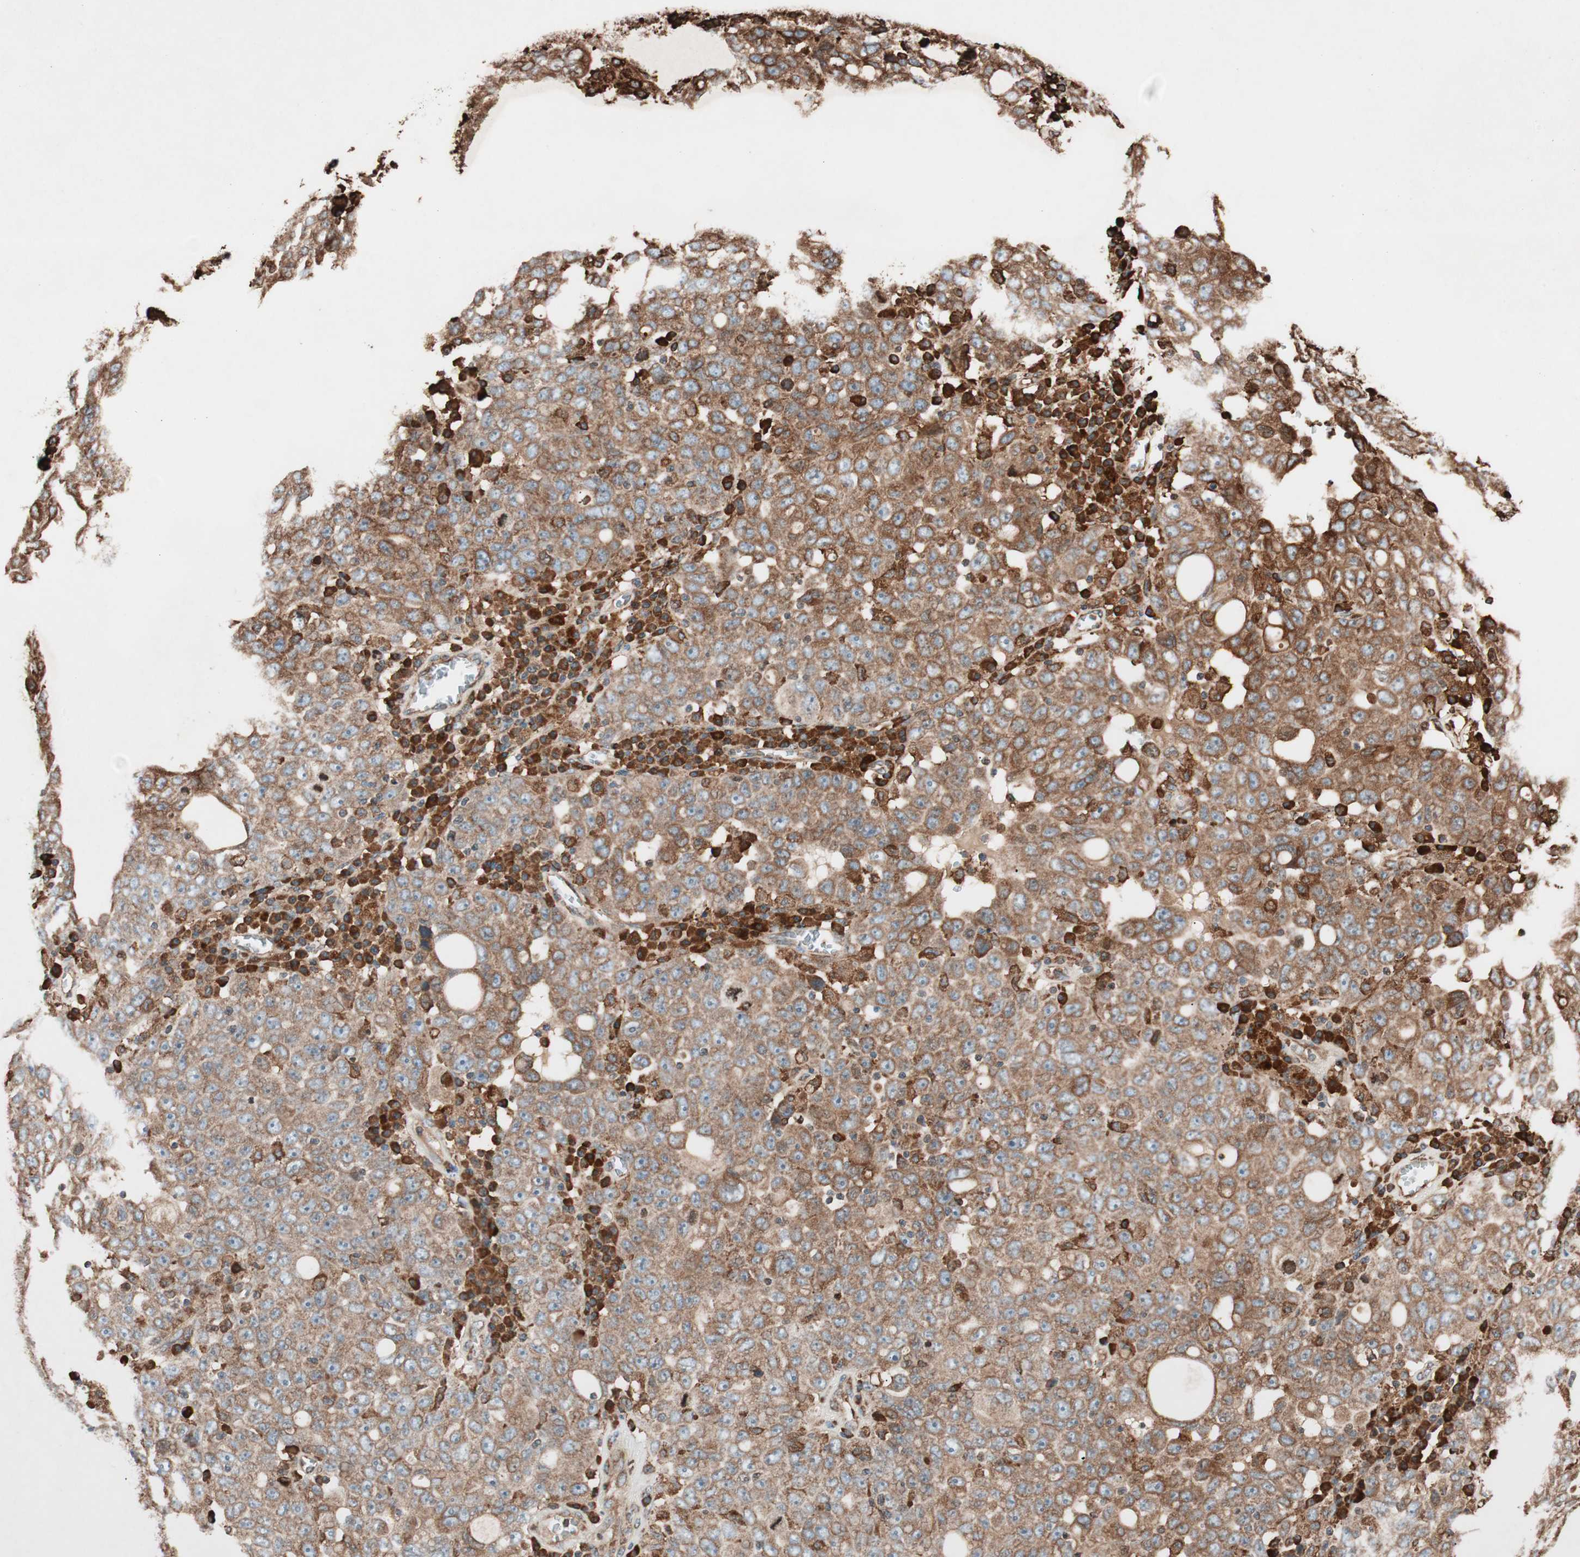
{"staining": {"intensity": "moderate", "quantity": ">75%", "location": "cytoplasmic/membranous"}, "tissue": "ovarian cancer", "cell_type": "Tumor cells", "image_type": "cancer", "snomed": [{"axis": "morphology", "description": "Carcinoma, endometroid"}, {"axis": "topography", "description": "Ovary"}], "caption": "Approximately >75% of tumor cells in human ovarian cancer display moderate cytoplasmic/membranous protein staining as visualized by brown immunohistochemical staining.", "gene": "VEGFA", "patient": {"sex": "female", "age": 62}}